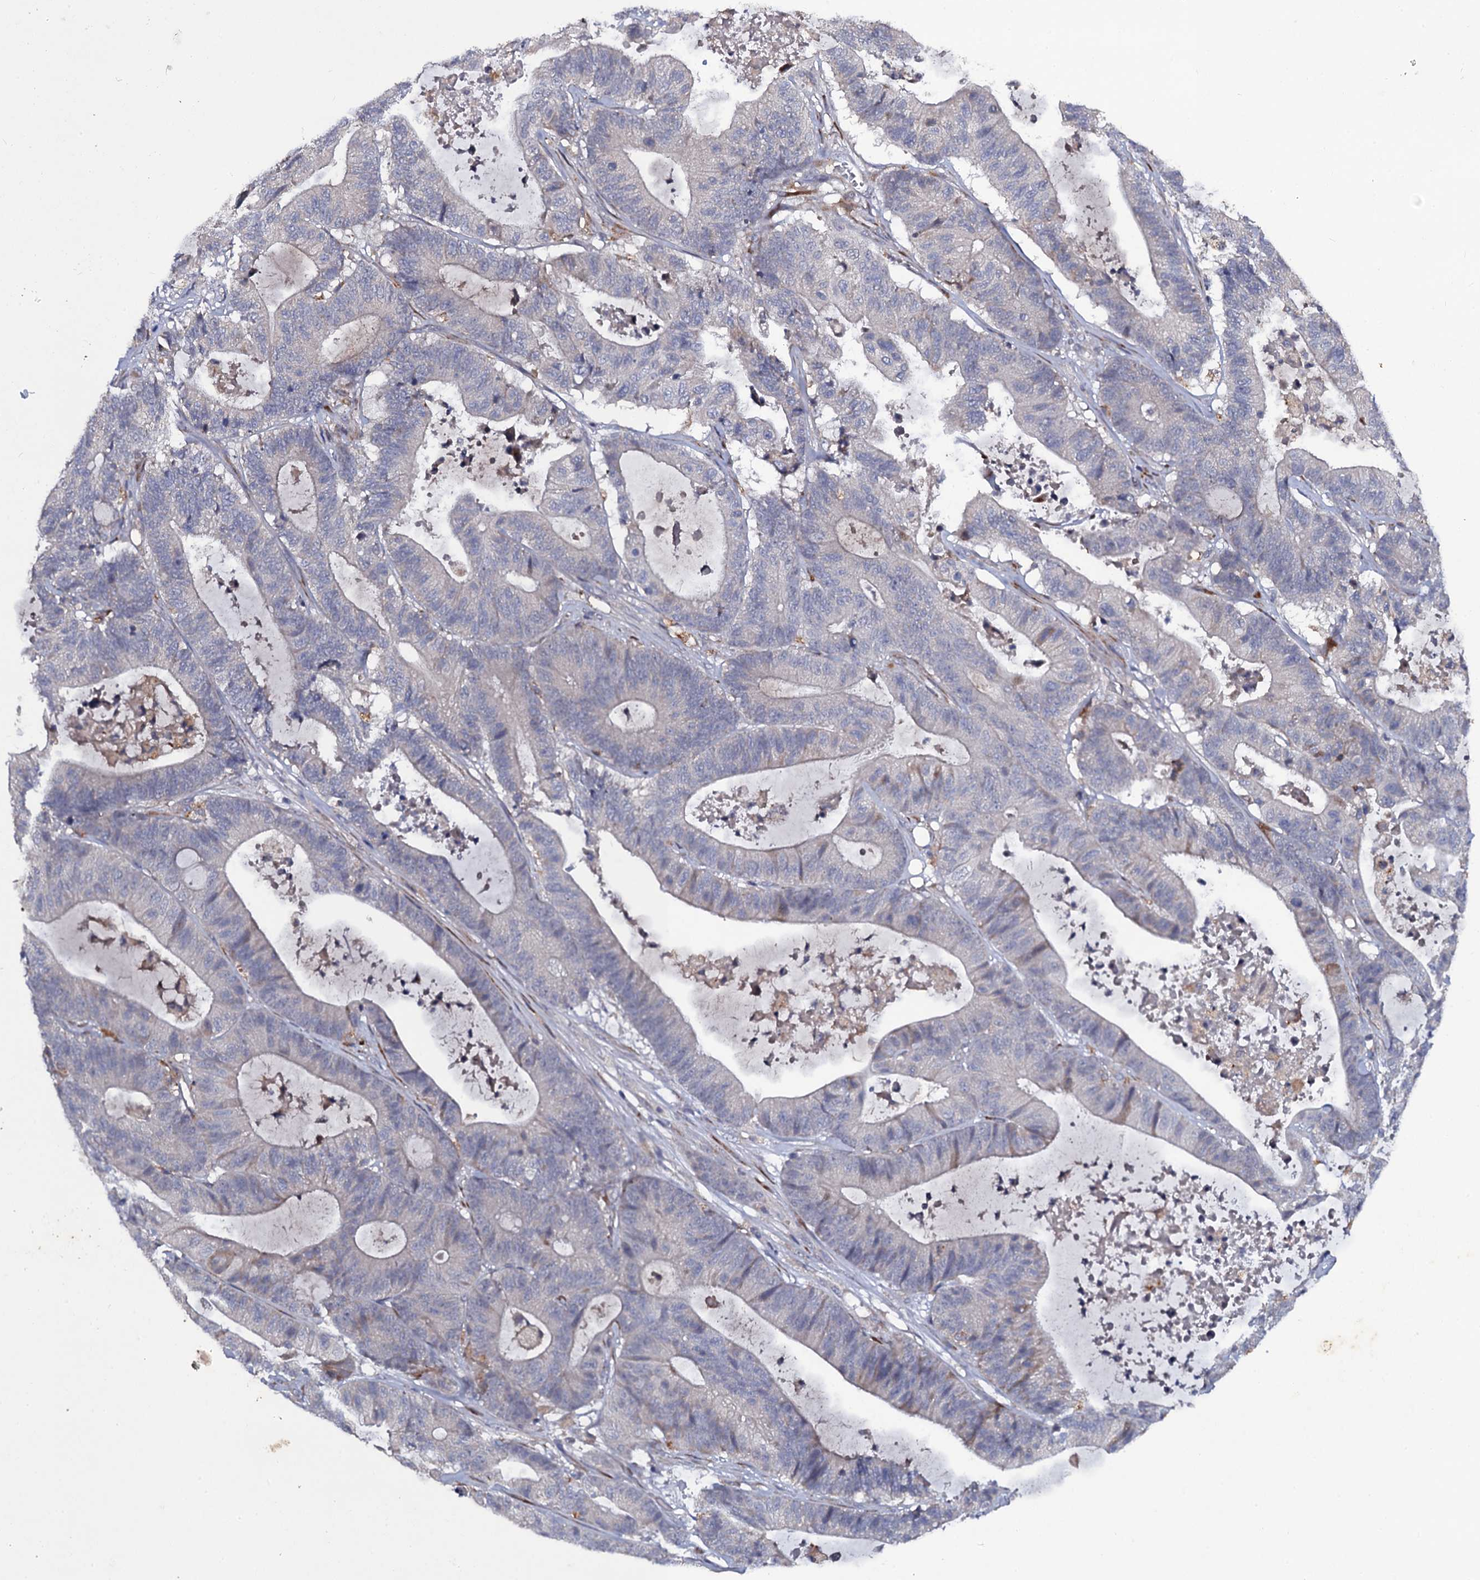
{"staining": {"intensity": "negative", "quantity": "none", "location": "none"}, "tissue": "colorectal cancer", "cell_type": "Tumor cells", "image_type": "cancer", "snomed": [{"axis": "morphology", "description": "Adenocarcinoma, NOS"}, {"axis": "topography", "description": "Colon"}], "caption": "The immunohistochemistry (IHC) micrograph has no significant staining in tumor cells of colorectal cancer tissue.", "gene": "LRRC28", "patient": {"sex": "female", "age": 84}}